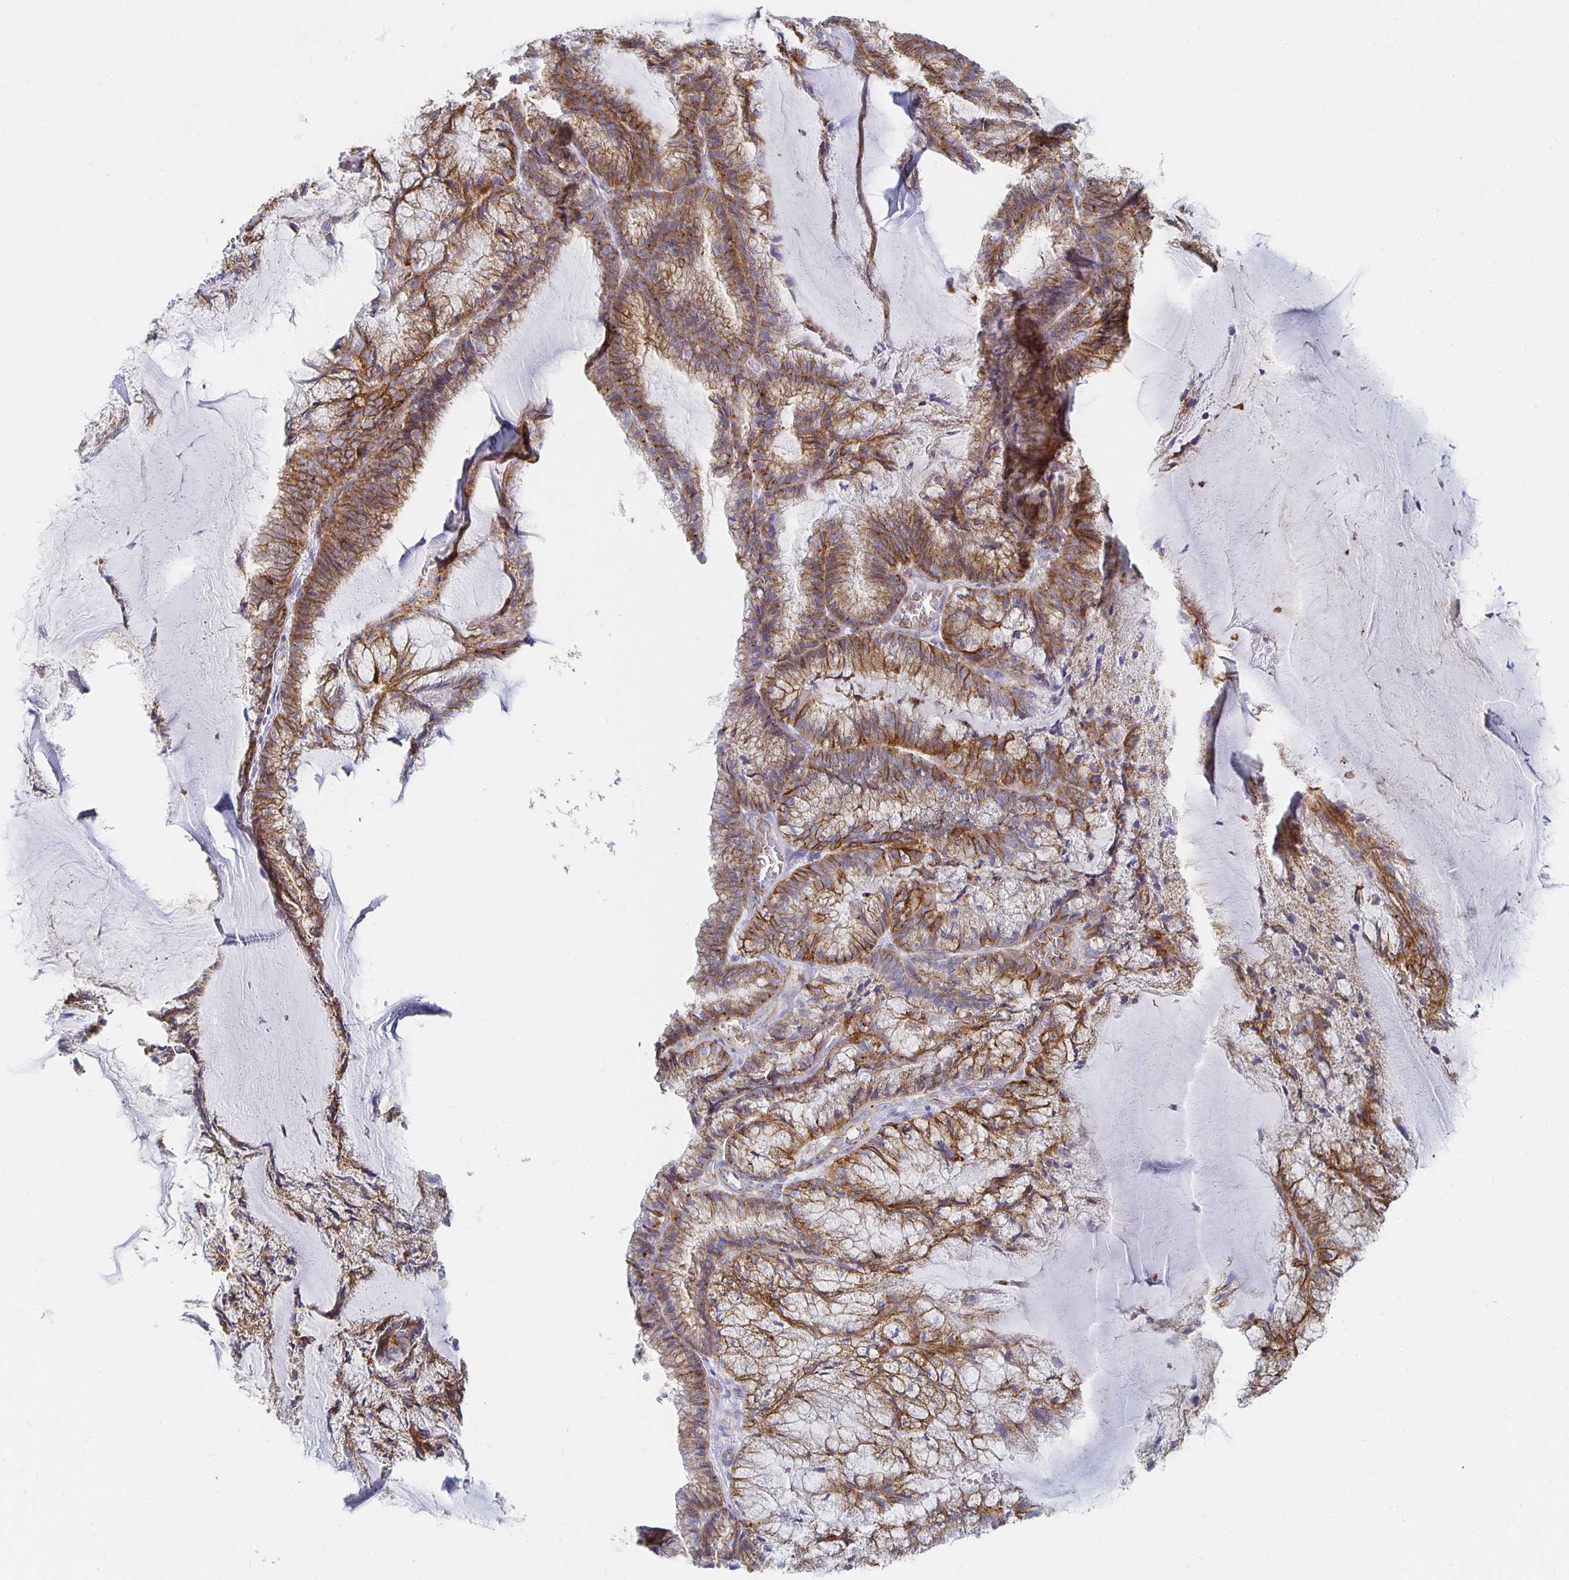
{"staining": {"intensity": "moderate", "quantity": ">75%", "location": "cytoplasmic/membranous"}, "tissue": "endometrial cancer", "cell_type": "Tumor cells", "image_type": "cancer", "snomed": [{"axis": "morphology", "description": "Carcinoma, NOS"}, {"axis": "topography", "description": "Endometrium"}], "caption": "This is an image of IHC staining of endometrial carcinoma, which shows moderate positivity in the cytoplasmic/membranous of tumor cells.", "gene": "TAAR1", "patient": {"sex": "female", "age": 62}}